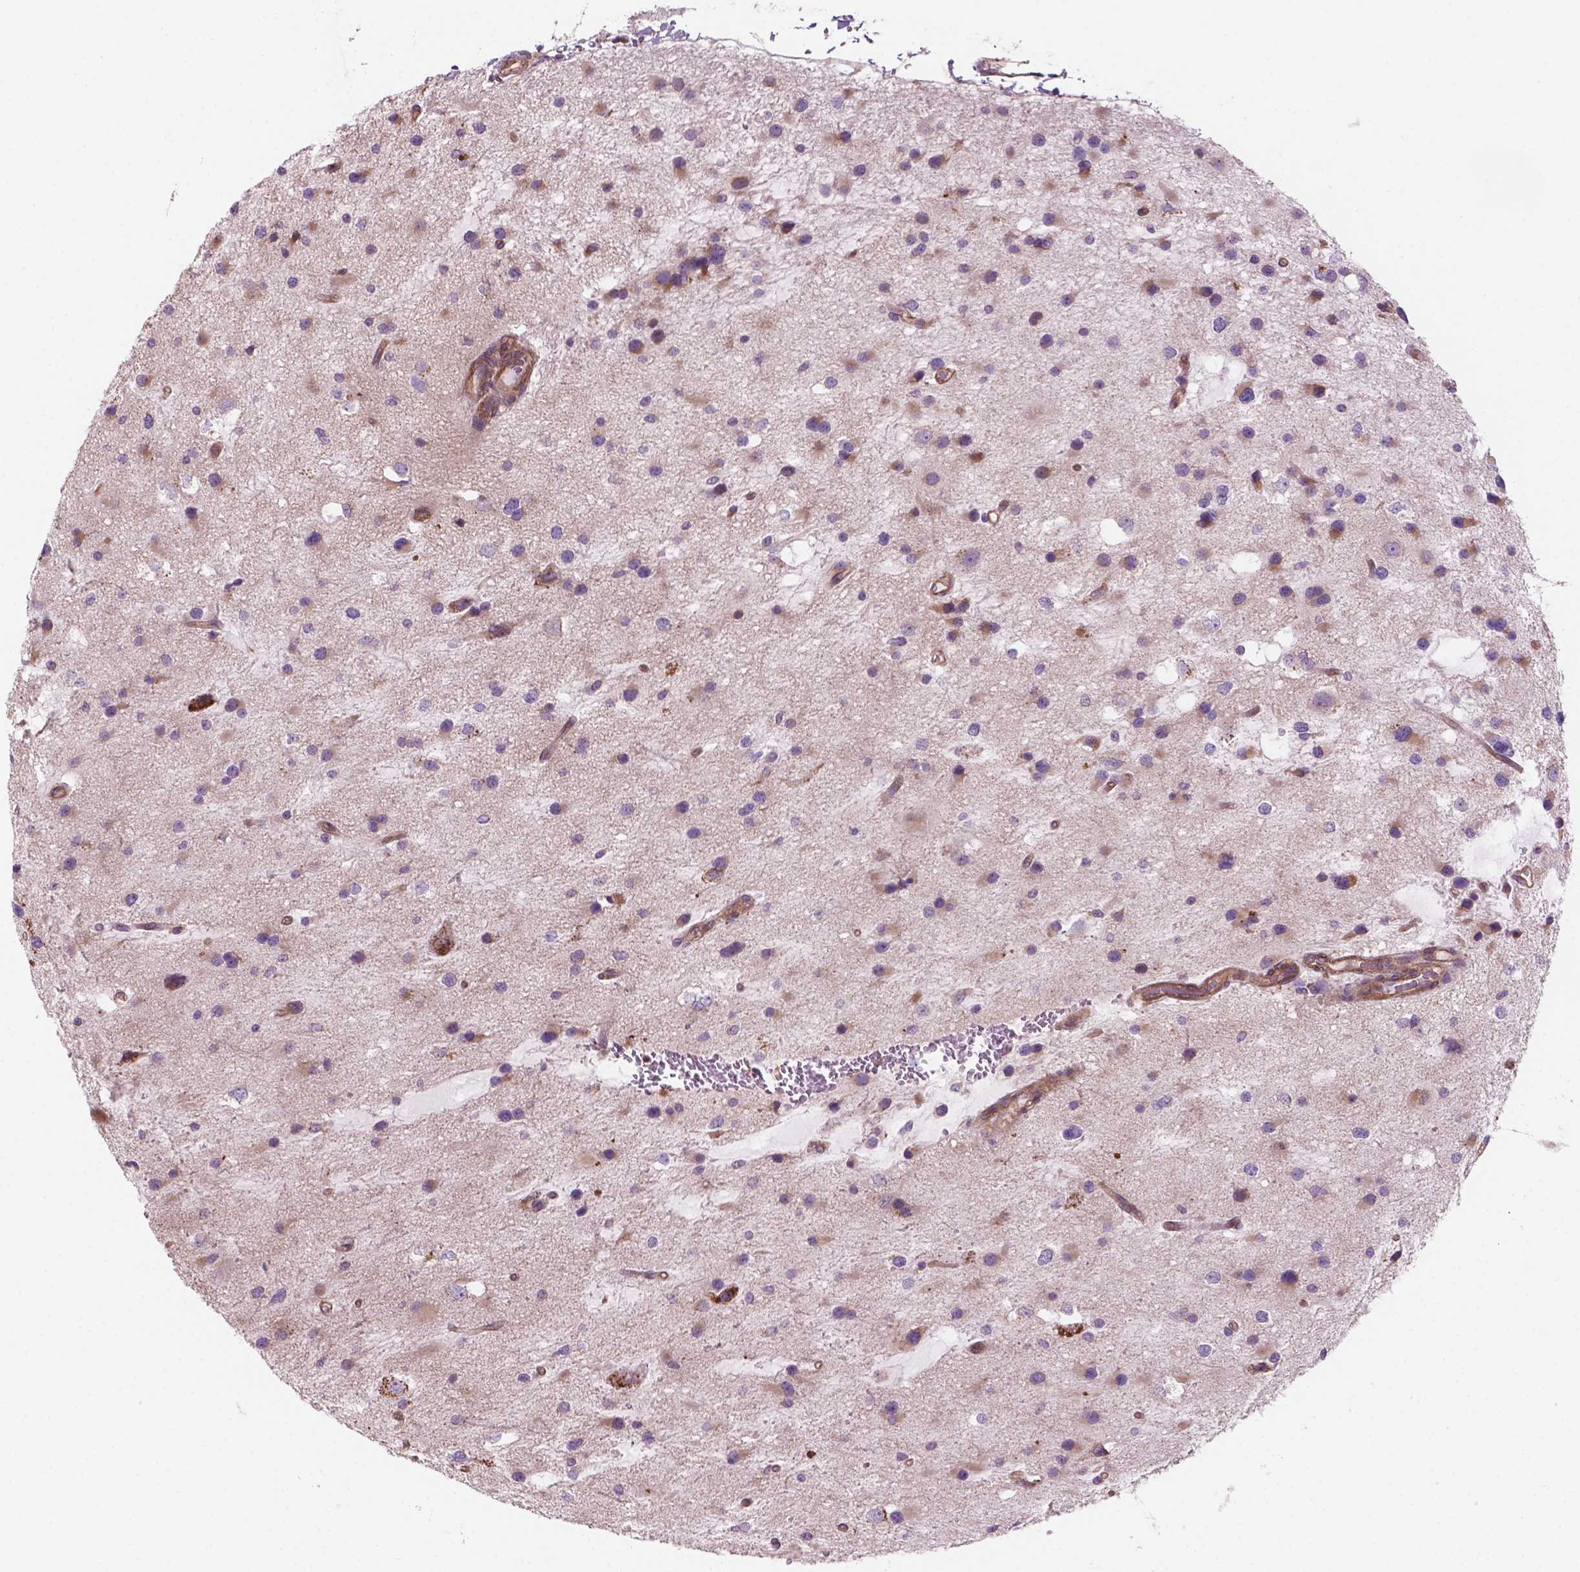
{"staining": {"intensity": "negative", "quantity": "none", "location": "none"}, "tissue": "glioma", "cell_type": "Tumor cells", "image_type": "cancer", "snomed": [{"axis": "morphology", "description": "Glioma, malignant, Low grade"}, {"axis": "topography", "description": "Brain"}], "caption": "Micrograph shows no protein expression in tumor cells of malignant low-grade glioma tissue.", "gene": "SURF4", "patient": {"sex": "female", "age": 32}}